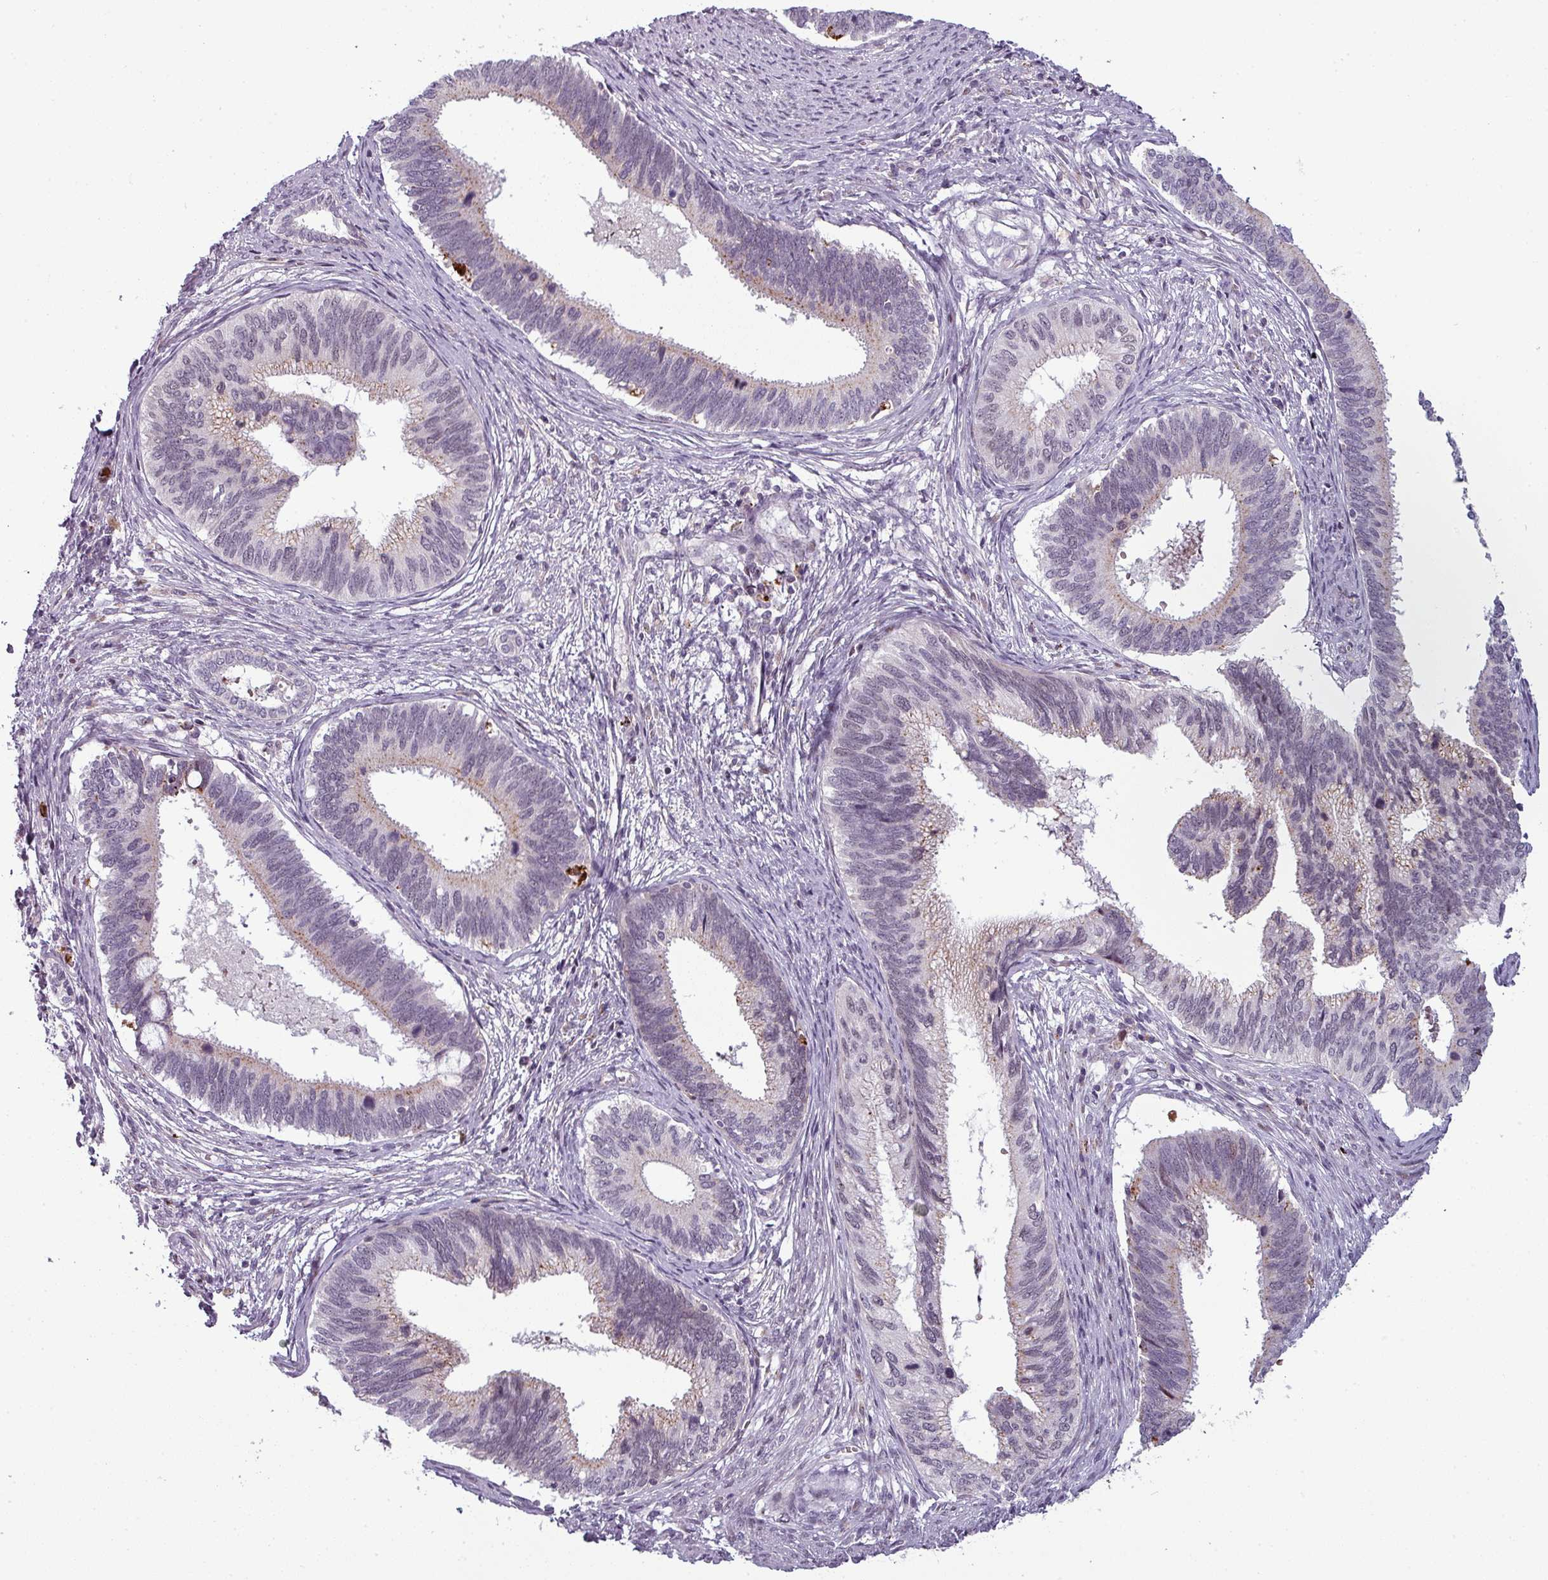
{"staining": {"intensity": "negative", "quantity": "none", "location": "none"}, "tissue": "cervical cancer", "cell_type": "Tumor cells", "image_type": "cancer", "snomed": [{"axis": "morphology", "description": "Adenocarcinoma, NOS"}, {"axis": "topography", "description": "Cervix"}], "caption": "Tumor cells are negative for protein expression in human cervical adenocarcinoma.", "gene": "TMEFF1", "patient": {"sex": "female", "age": 42}}